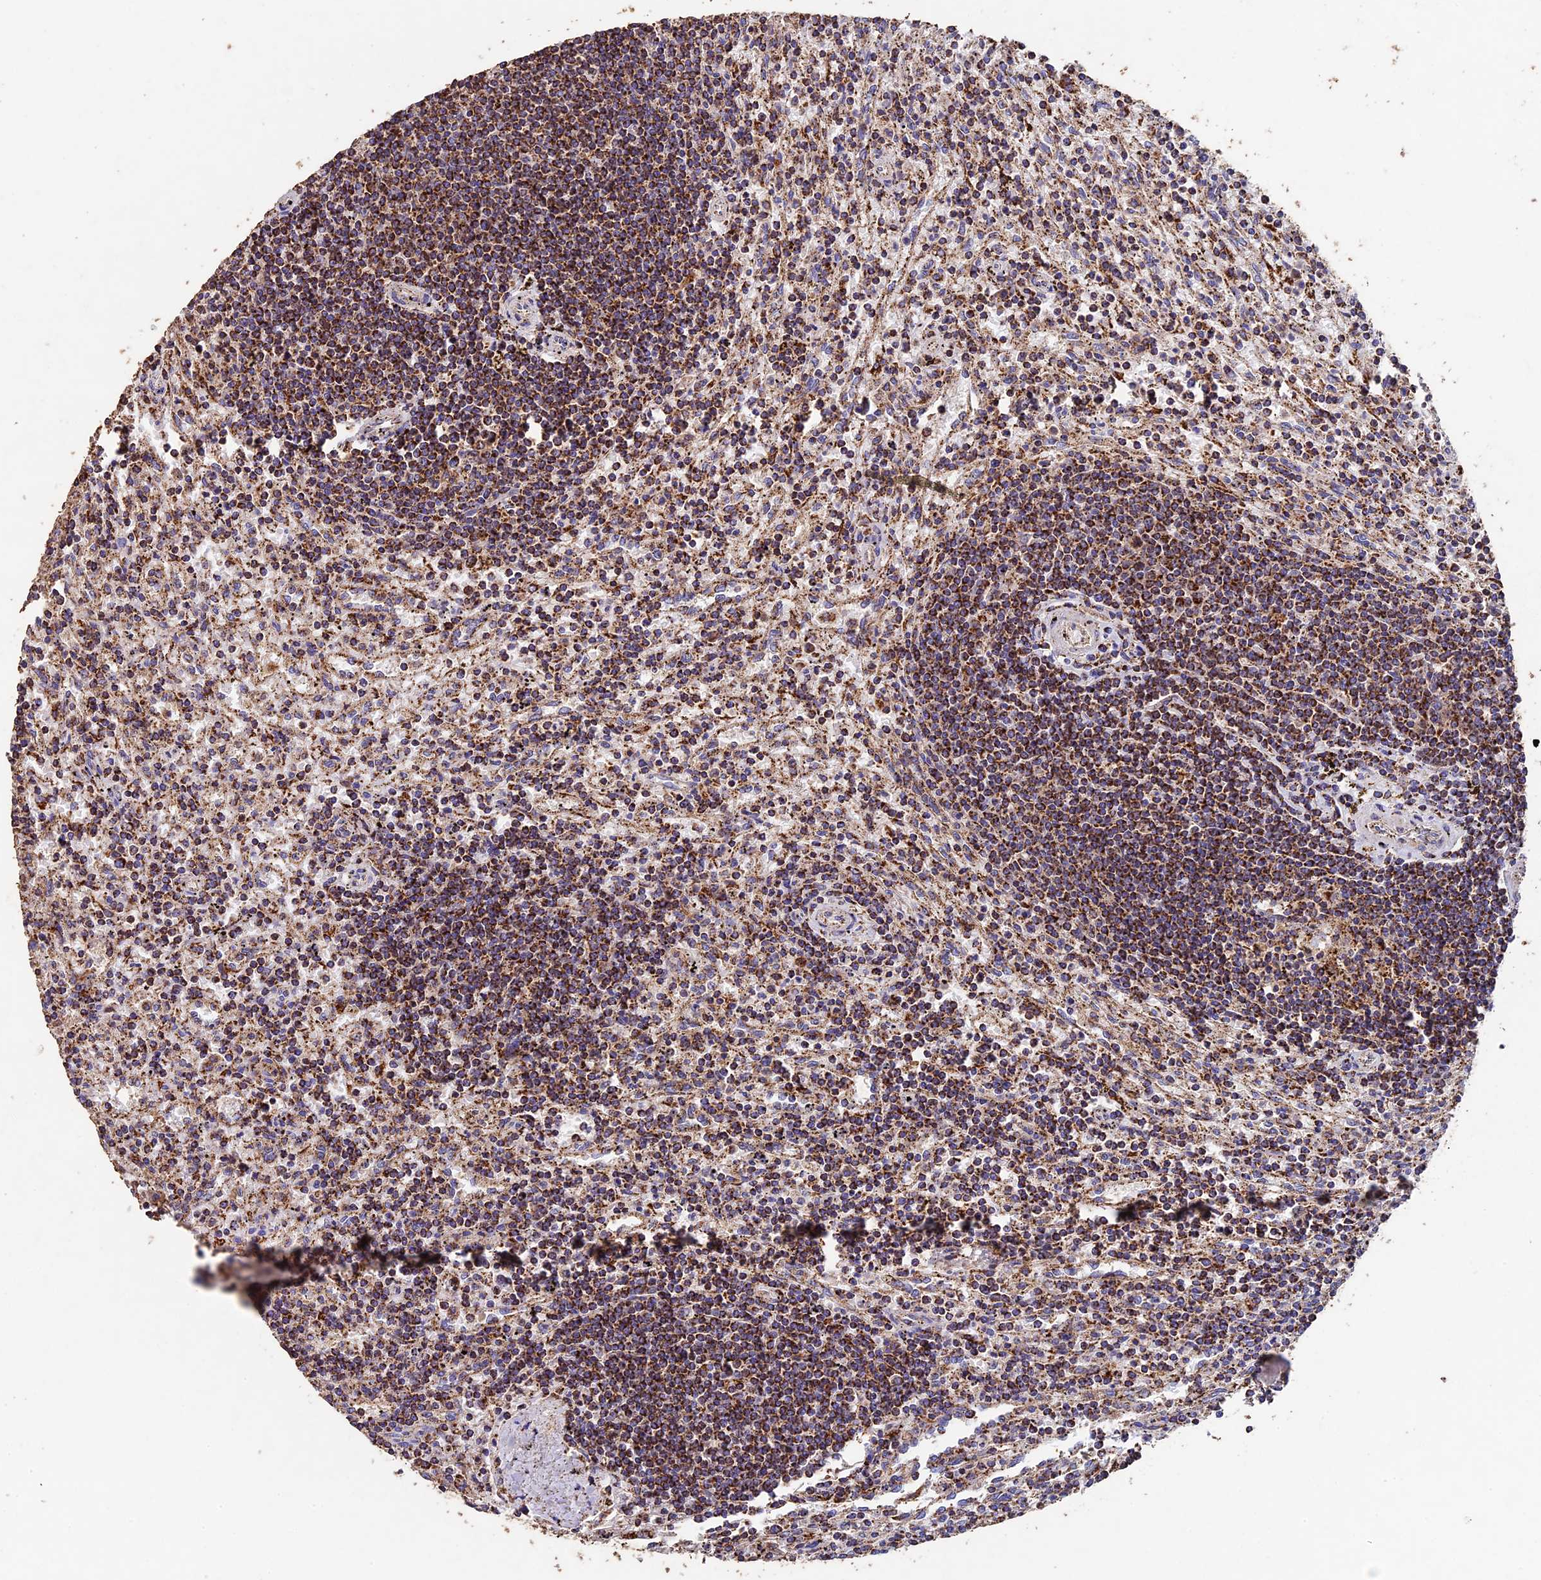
{"staining": {"intensity": "strong", "quantity": ">75%", "location": "cytoplasmic/membranous"}, "tissue": "lymphoma", "cell_type": "Tumor cells", "image_type": "cancer", "snomed": [{"axis": "morphology", "description": "Malignant lymphoma, non-Hodgkin's type, Low grade"}, {"axis": "topography", "description": "Spleen"}], "caption": "Immunohistochemical staining of human malignant lymphoma, non-Hodgkin's type (low-grade) shows strong cytoplasmic/membranous protein positivity in about >75% of tumor cells. (brown staining indicates protein expression, while blue staining denotes nuclei).", "gene": "ADAT1", "patient": {"sex": "male", "age": 76}}